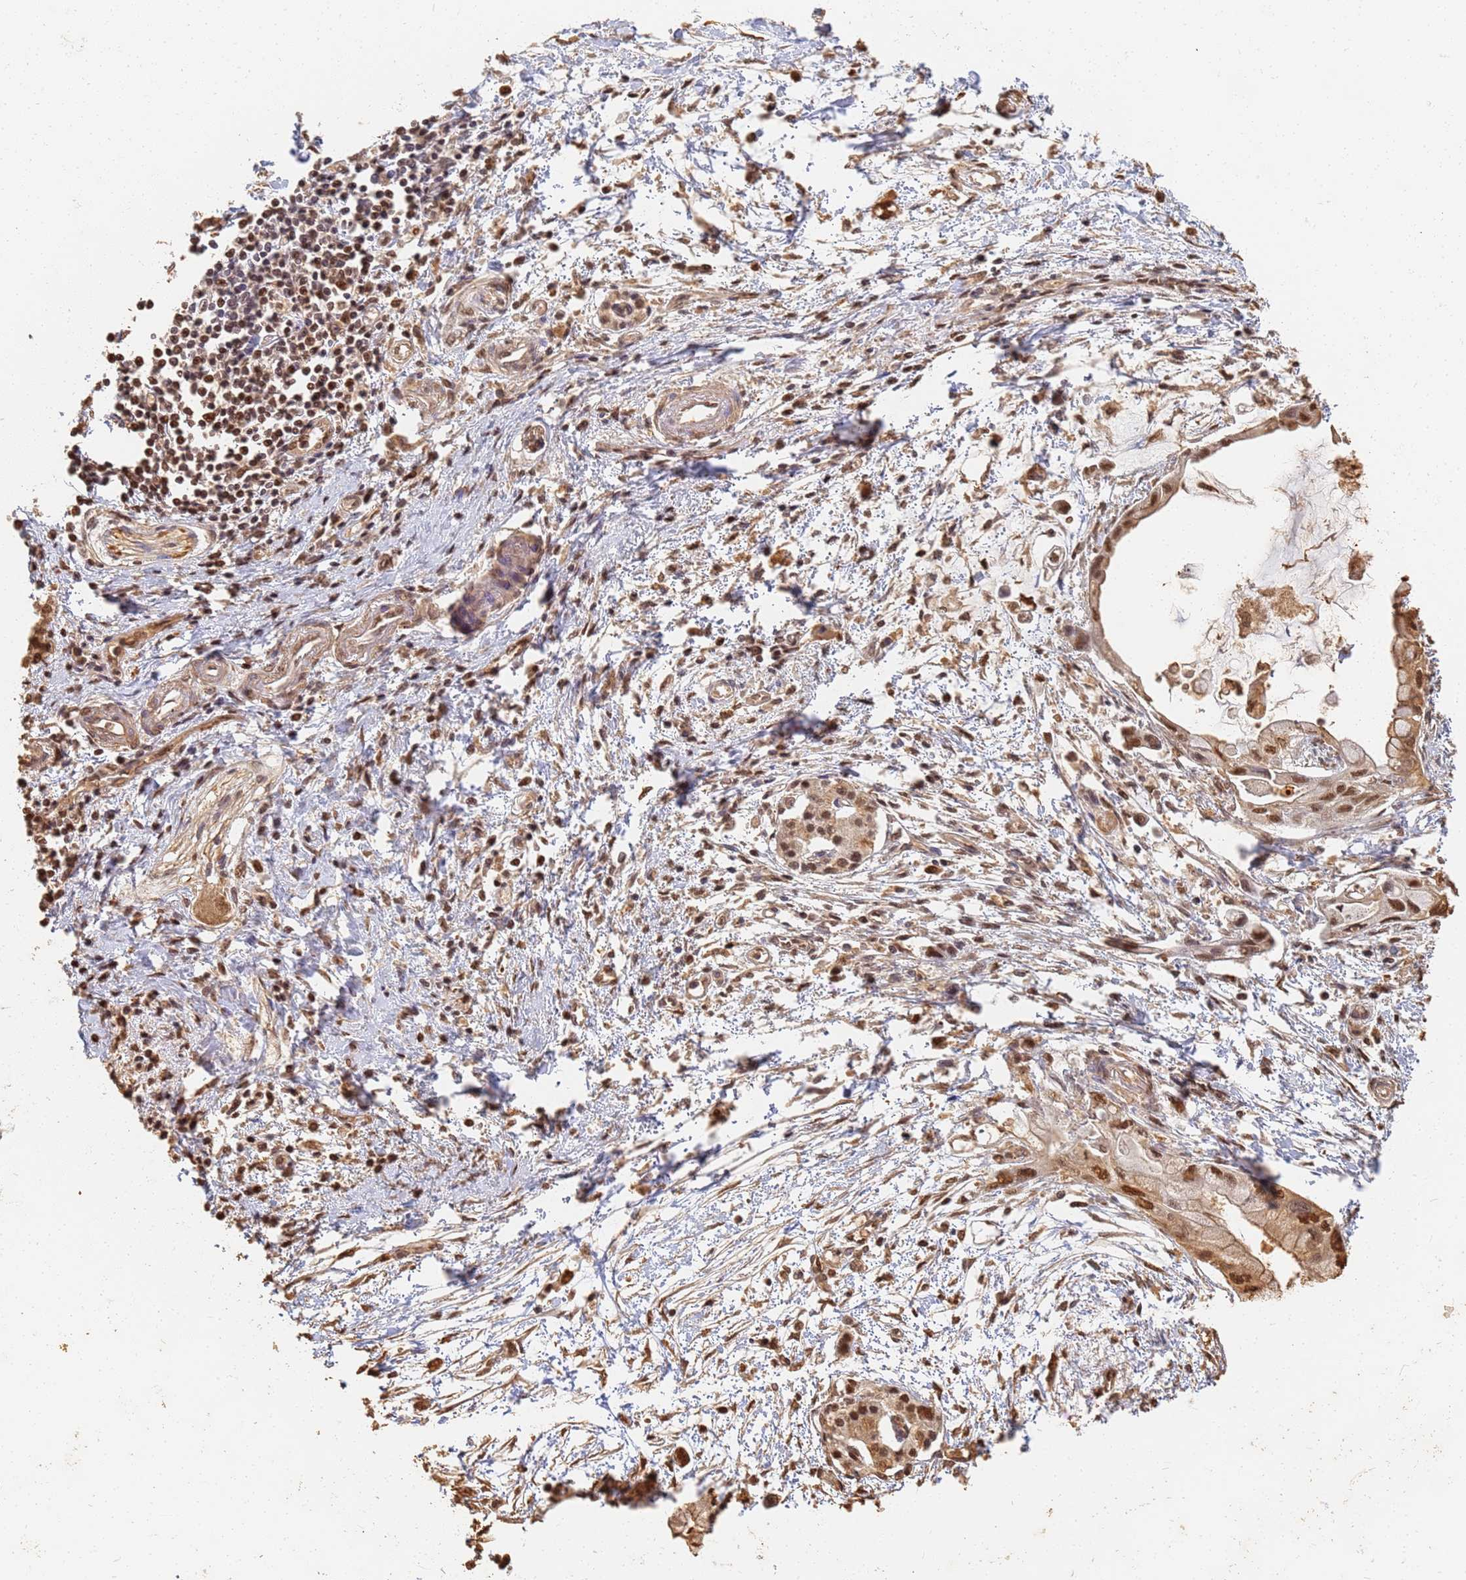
{"staining": {"intensity": "moderate", "quantity": "25%-75%", "location": "nuclear"}, "tissue": "pancreatic cancer", "cell_type": "Tumor cells", "image_type": "cancer", "snomed": [{"axis": "morphology", "description": "Adenocarcinoma, NOS"}, {"axis": "topography", "description": "Pancreas"}], "caption": "About 25%-75% of tumor cells in human pancreatic adenocarcinoma exhibit moderate nuclear protein expression as visualized by brown immunohistochemical staining.", "gene": "JAK2", "patient": {"sex": "male", "age": 48}}